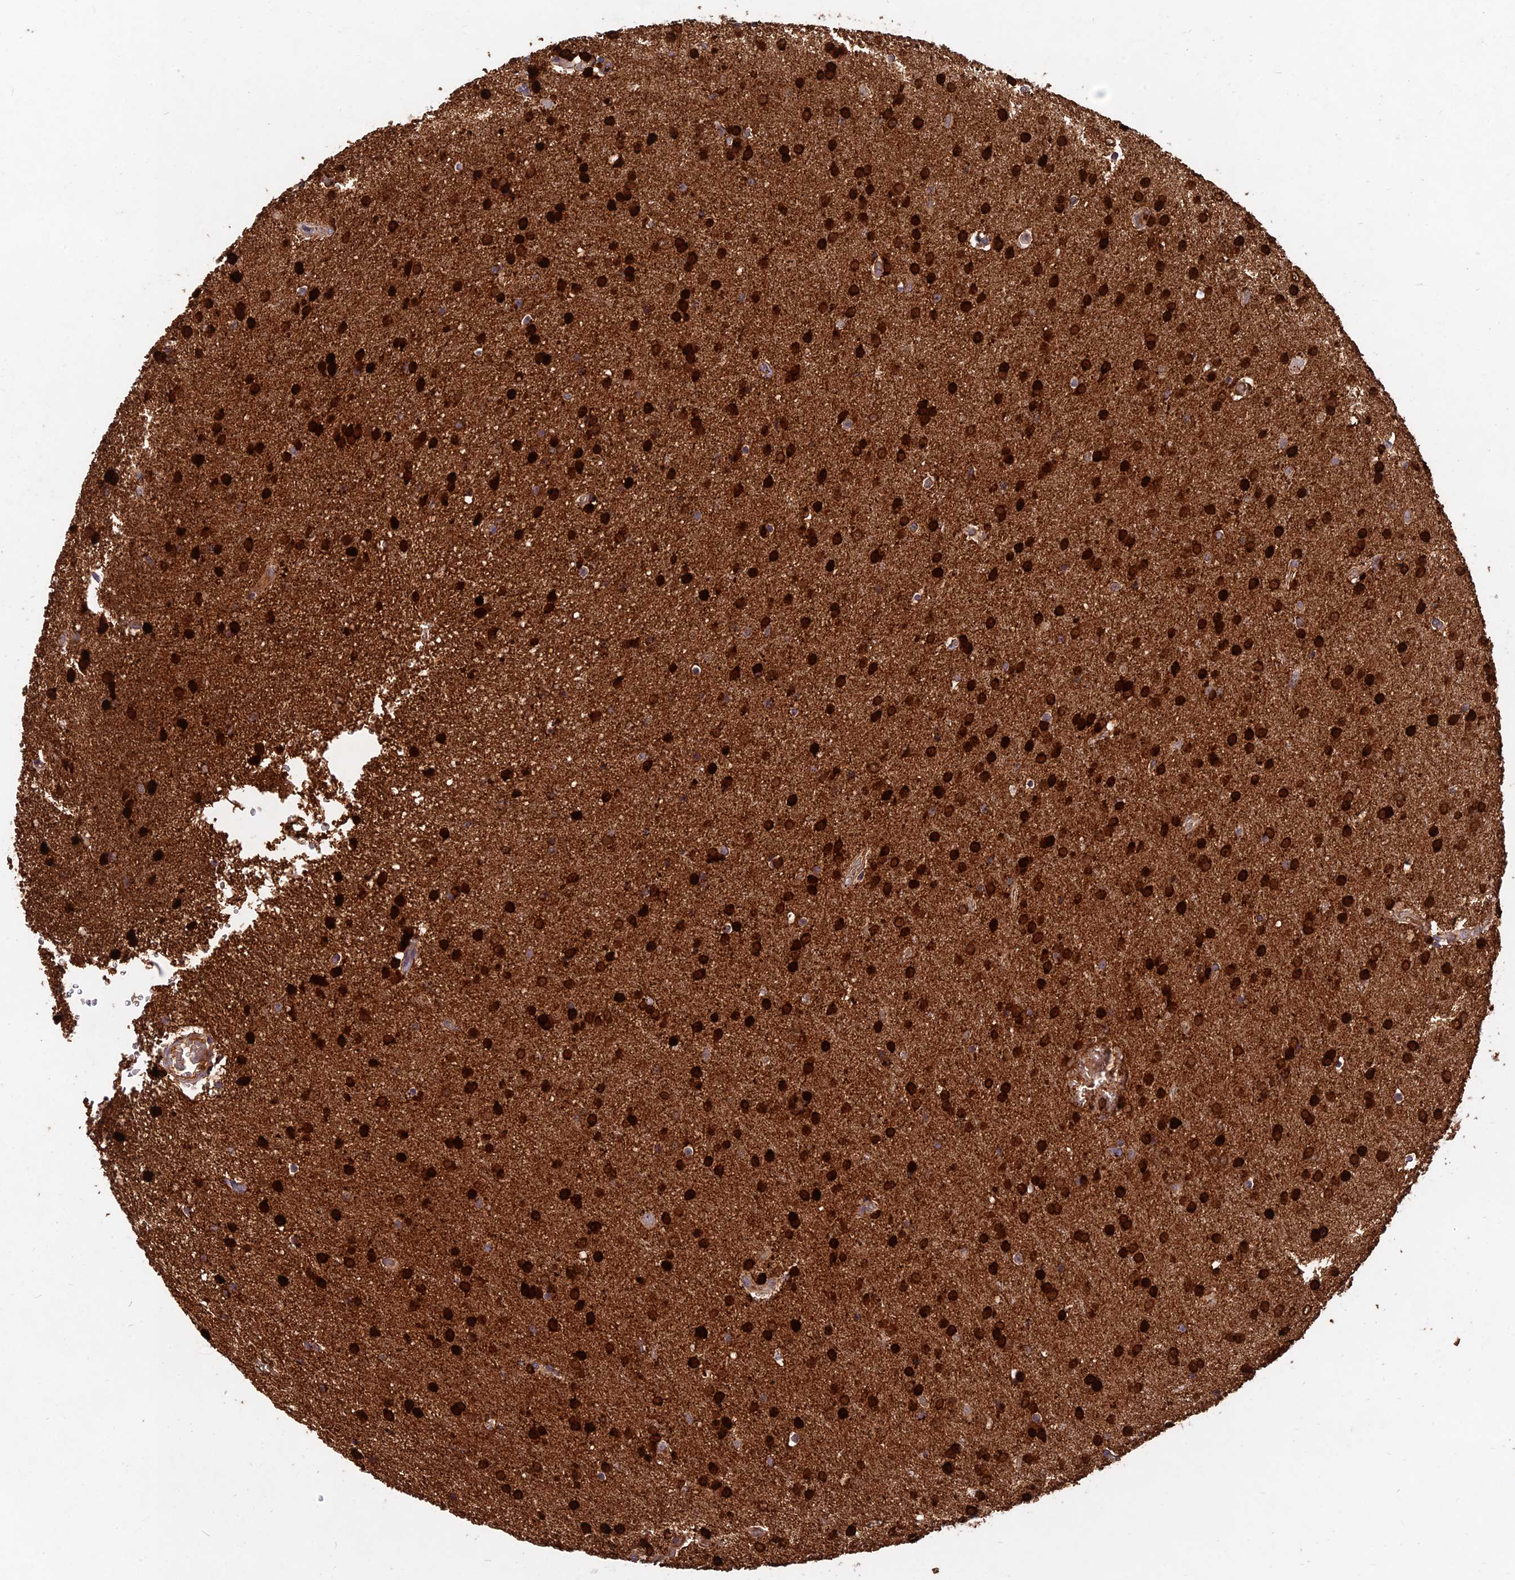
{"staining": {"intensity": "strong", "quantity": ">75%", "location": "cytoplasmic/membranous,nuclear"}, "tissue": "glioma", "cell_type": "Tumor cells", "image_type": "cancer", "snomed": [{"axis": "morphology", "description": "Glioma, malignant, Low grade"}, {"axis": "topography", "description": "Brain"}], "caption": "Immunohistochemistry (IHC) micrograph of neoplastic tissue: malignant glioma (low-grade) stained using immunohistochemistry (IHC) exhibits high levels of strong protein expression localized specifically in the cytoplasmic/membranous and nuclear of tumor cells, appearing as a cytoplasmic/membranous and nuclear brown color.", "gene": "ACSM5", "patient": {"sex": "female", "age": 32}}